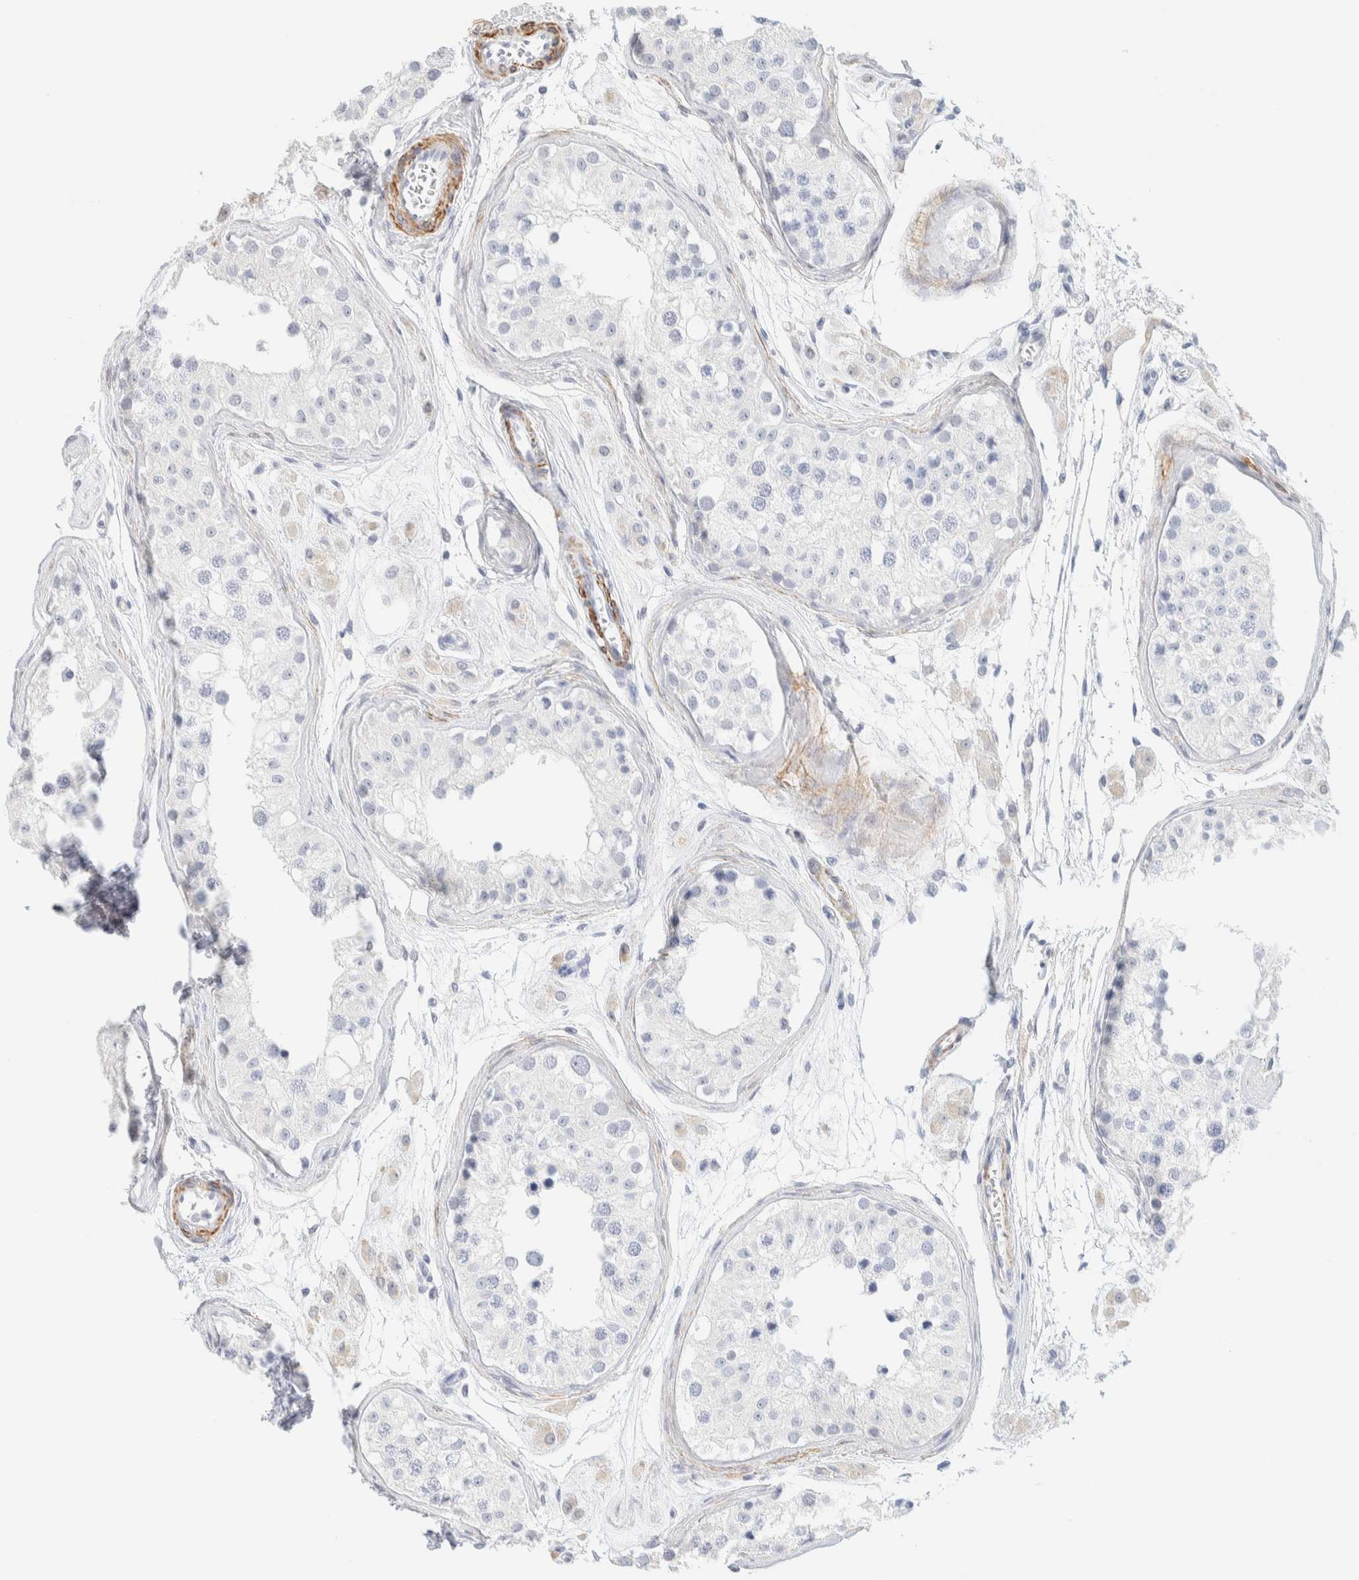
{"staining": {"intensity": "negative", "quantity": "none", "location": "none"}, "tissue": "testis", "cell_type": "Cells in seminiferous ducts", "image_type": "normal", "snomed": [{"axis": "morphology", "description": "Normal tissue, NOS"}, {"axis": "morphology", "description": "Adenocarcinoma, metastatic, NOS"}, {"axis": "topography", "description": "Testis"}], "caption": "DAB (3,3'-diaminobenzidine) immunohistochemical staining of normal testis reveals no significant expression in cells in seminiferous ducts. (DAB immunohistochemistry, high magnification).", "gene": "AFMID", "patient": {"sex": "male", "age": 26}}